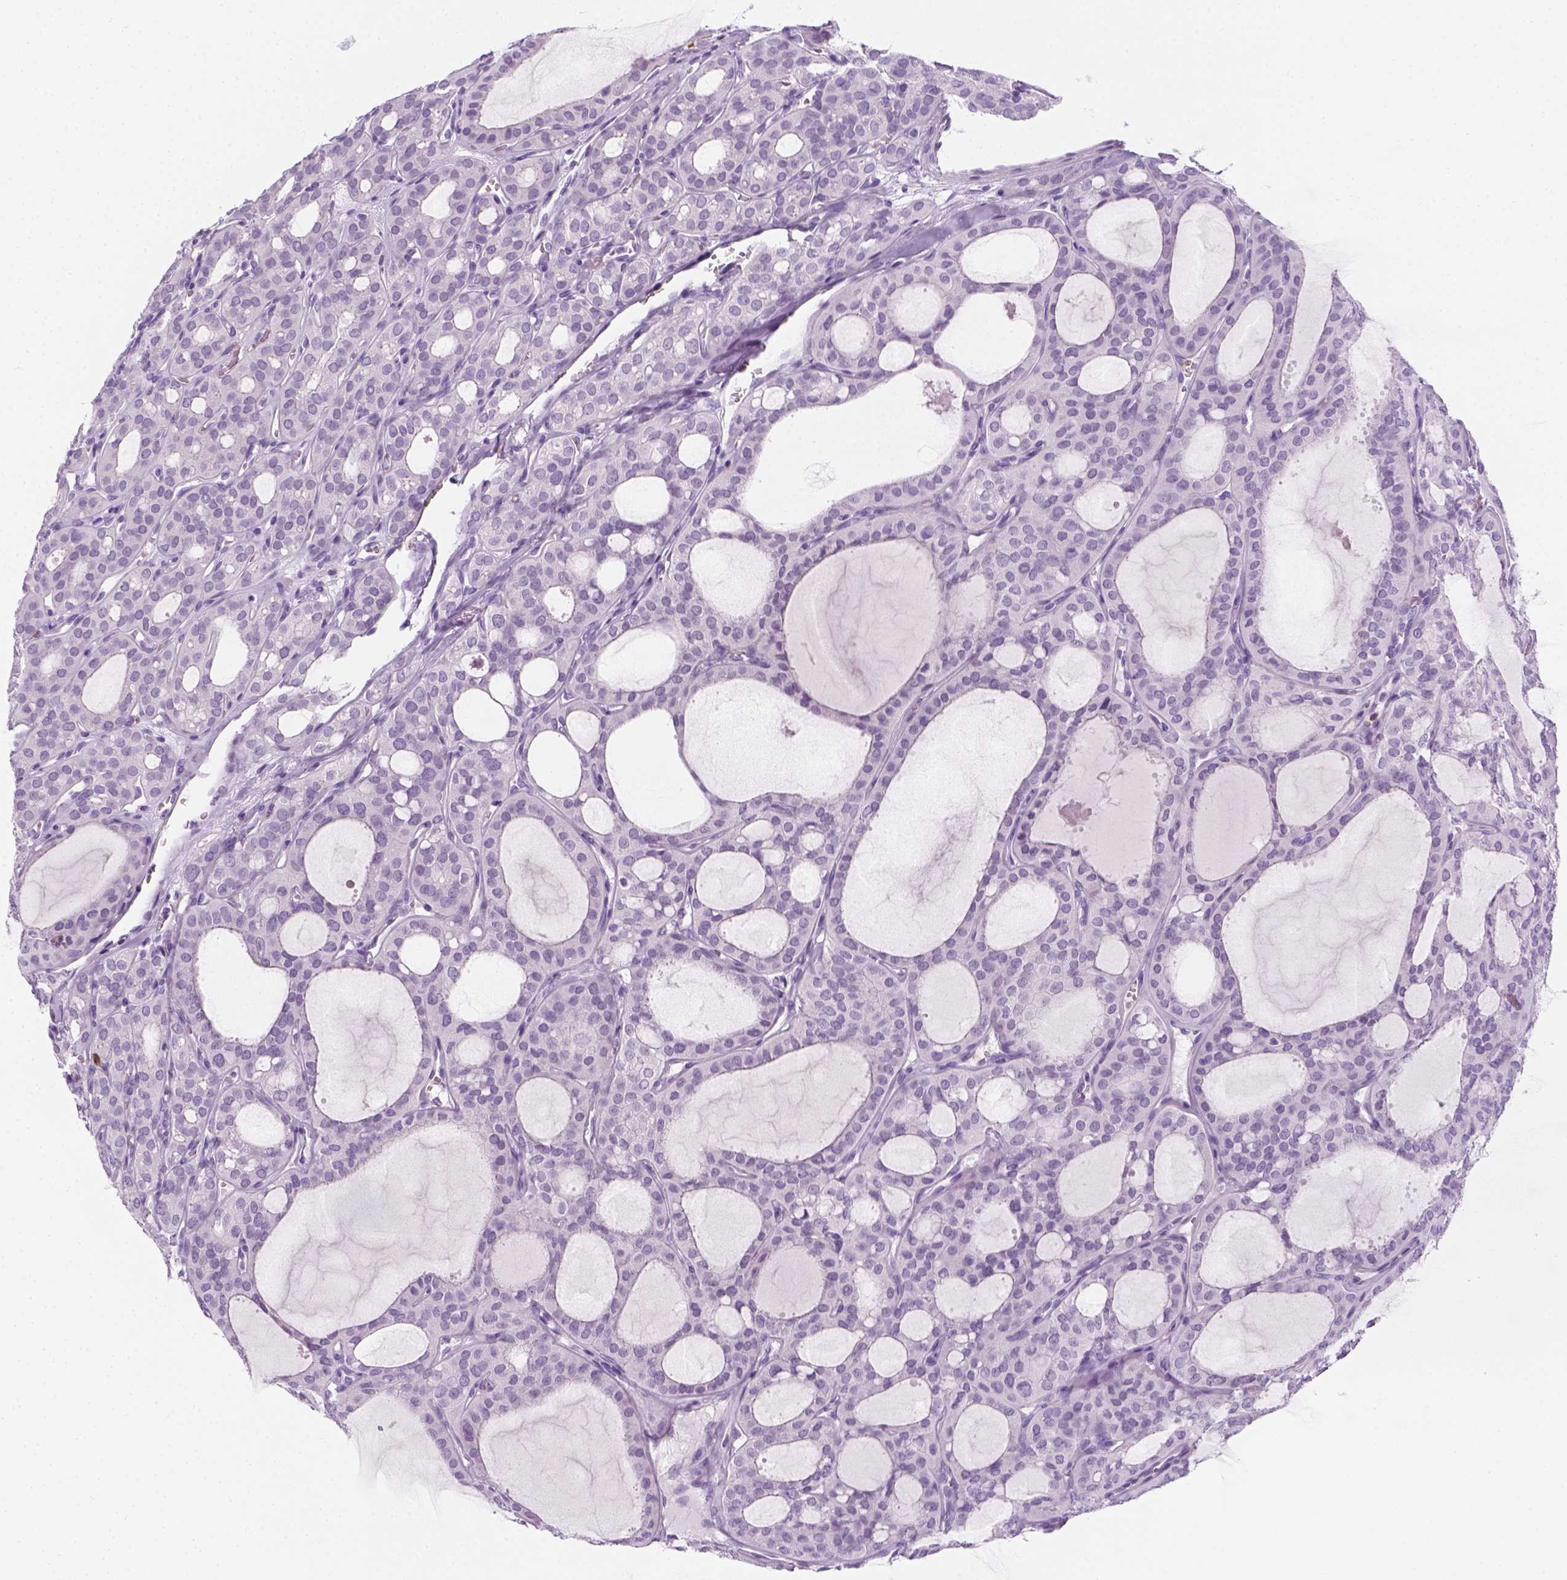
{"staining": {"intensity": "negative", "quantity": "none", "location": "none"}, "tissue": "thyroid cancer", "cell_type": "Tumor cells", "image_type": "cancer", "snomed": [{"axis": "morphology", "description": "Follicular adenoma carcinoma, NOS"}, {"axis": "topography", "description": "Thyroid gland"}], "caption": "Immunohistochemistry image of neoplastic tissue: follicular adenoma carcinoma (thyroid) stained with DAB (3,3'-diaminobenzidine) reveals no significant protein expression in tumor cells.", "gene": "AQP3", "patient": {"sex": "male", "age": 75}}